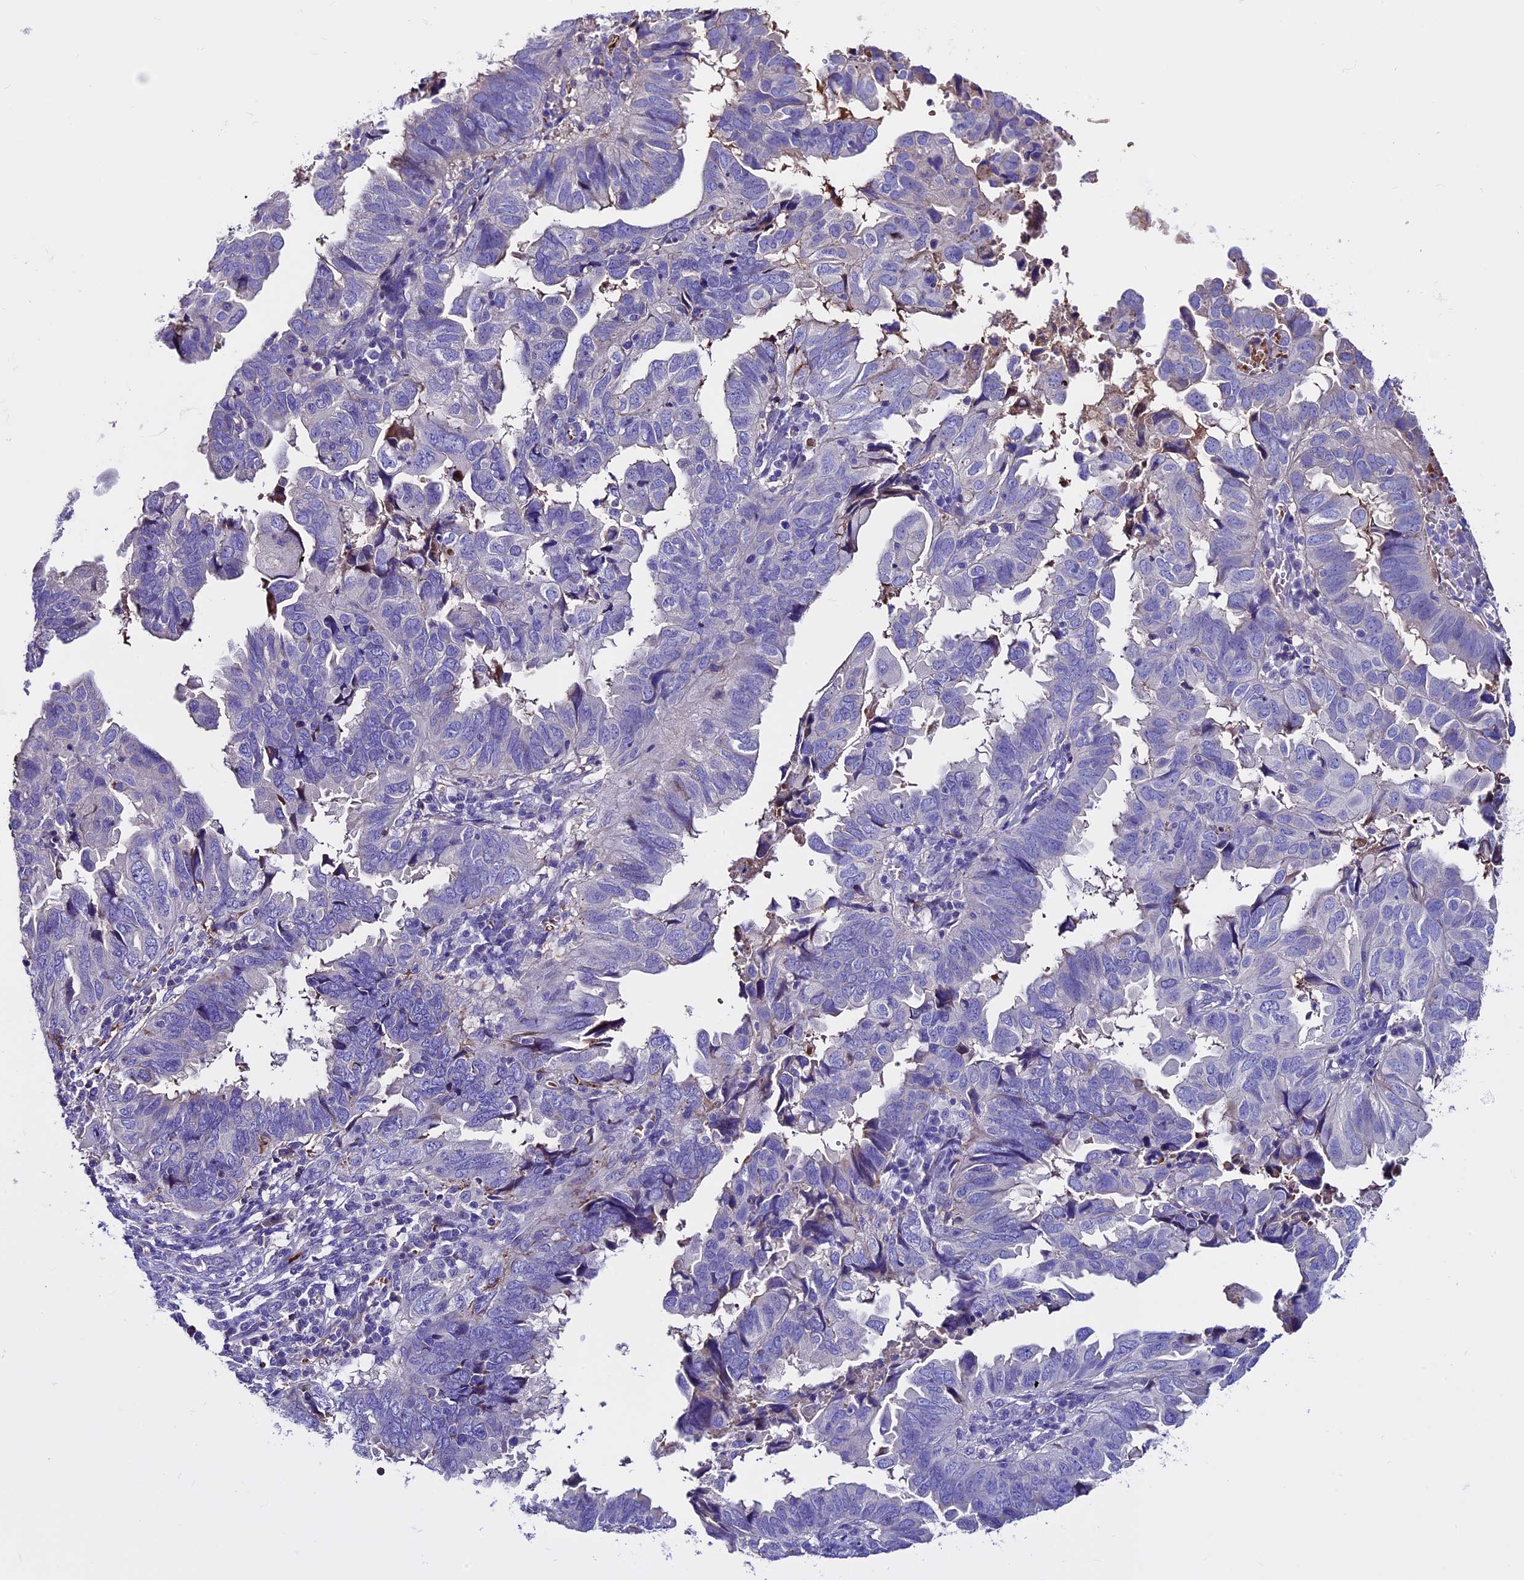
{"staining": {"intensity": "negative", "quantity": "none", "location": "none"}, "tissue": "endometrial cancer", "cell_type": "Tumor cells", "image_type": "cancer", "snomed": [{"axis": "morphology", "description": "Adenocarcinoma, NOS"}, {"axis": "topography", "description": "Uterus"}], "caption": "High magnification brightfield microscopy of endometrial cancer stained with DAB (3,3'-diaminobenzidine) (brown) and counterstained with hematoxylin (blue): tumor cells show no significant positivity. (Immunohistochemistry (ihc), brightfield microscopy, high magnification).", "gene": "TCP11L2", "patient": {"sex": "female", "age": 77}}